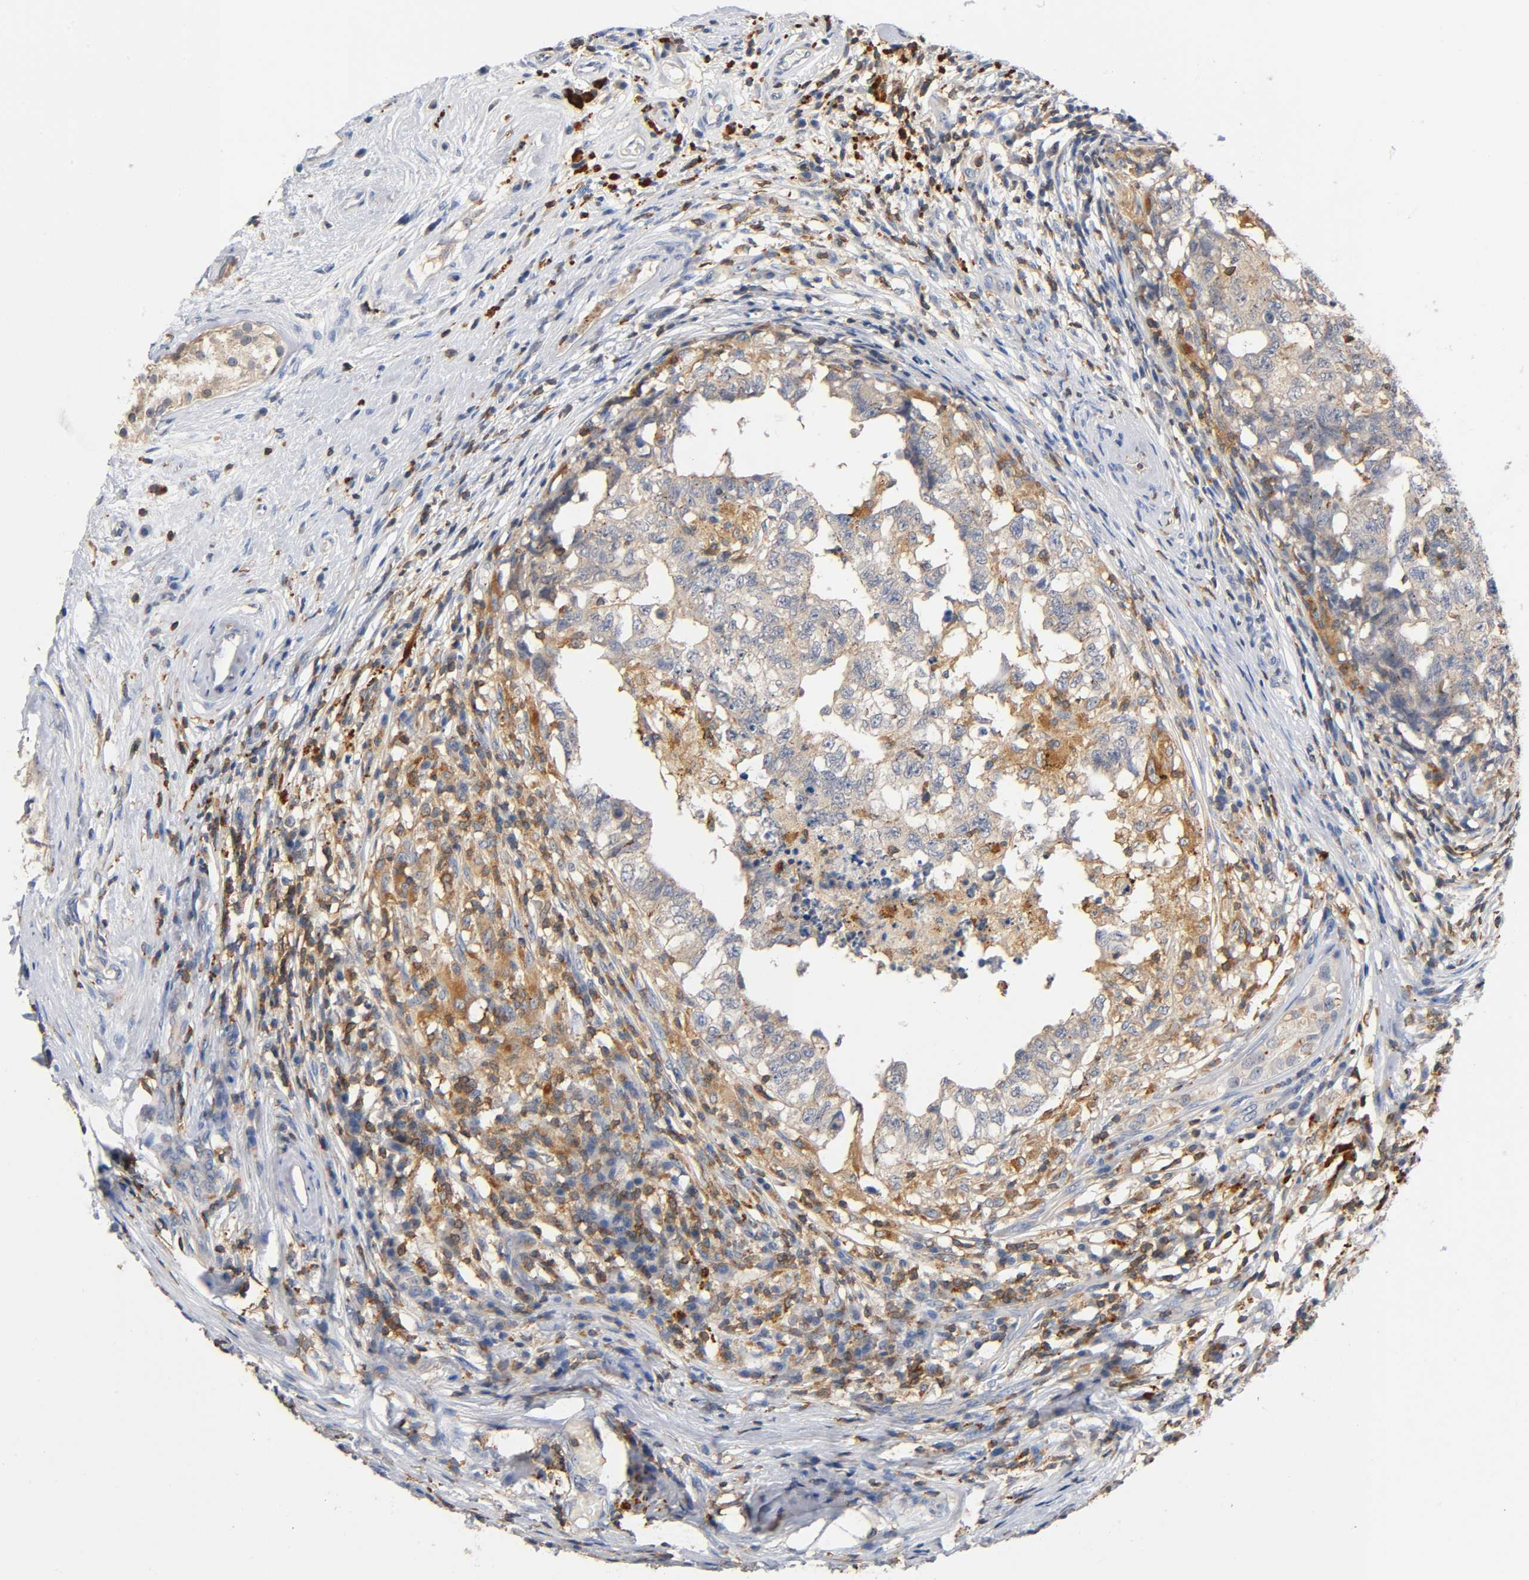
{"staining": {"intensity": "negative", "quantity": "none", "location": "none"}, "tissue": "testis cancer", "cell_type": "Tumor cells", "image_type": "cancer", "snomed": [{"axis": "morphology", "description": "Carcinoma, Embryonal, NOS"}, {"axis": "topography", "description": "Testis"}], "caption": "An image of human testis embryonal carcinoma is negative for staining in tumor cells.", "gene": "UCKL1", "patient": {"sex": "male", "age": 21}}